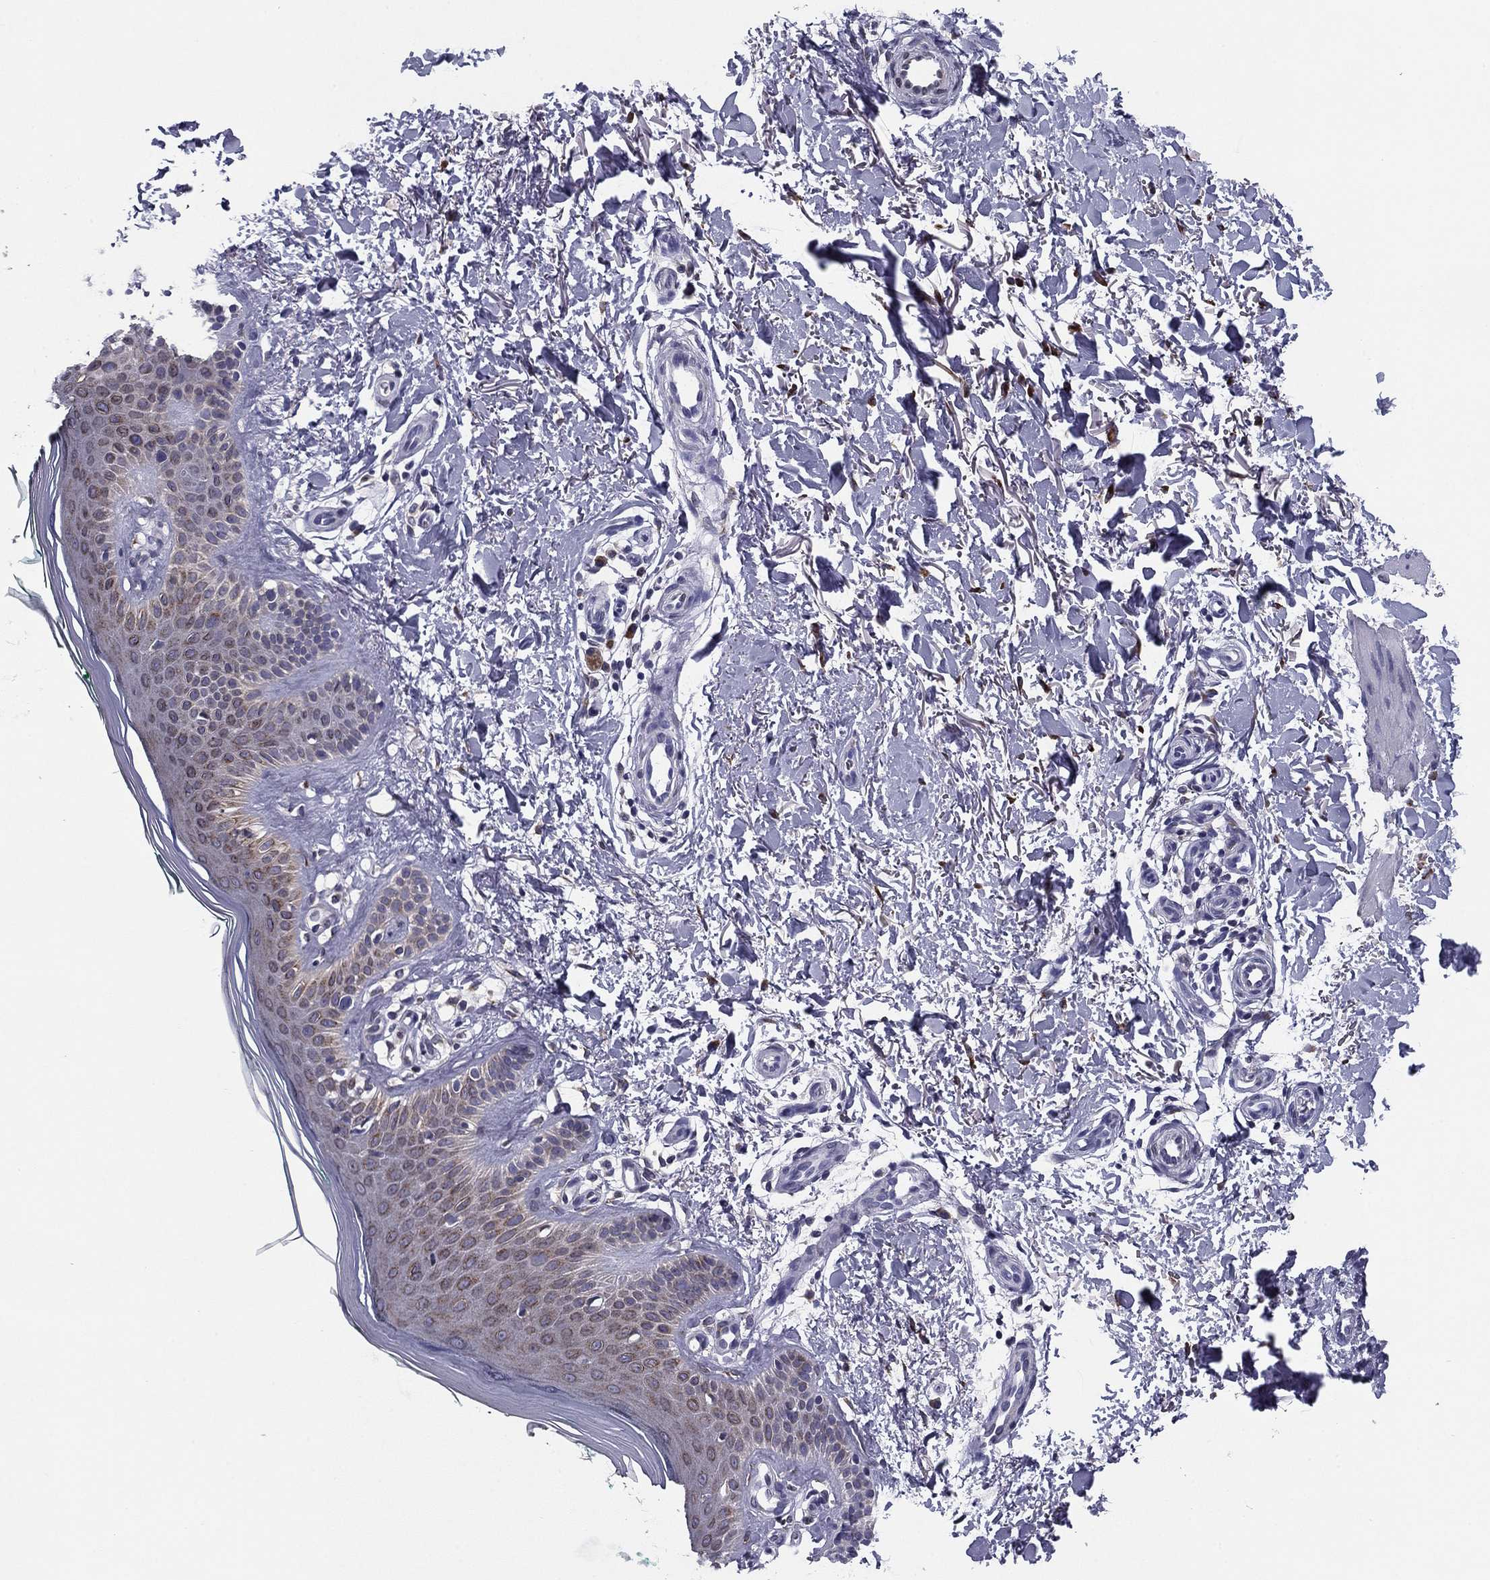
{"staining": {"intensity": "negative", "quantity": "none", "location": "none"}, "tissue": "skin", "cell_type": "Fibroblasts", "image_type": "normal", "snomed": [{"axis": "morphology", "description": "Normal tissue, NOS"}, {"axis": "morphology", "description": "Inflammation, NOS"}, {"axis": "morphology", "description": "Fibrosis, NOS"}, {"axis": "topography", "description": "Skin"}], "caption": "This is an IHC histopathology image of unremarkable human skin. There is no expression in fibroblasts.", "gene": "TMED3", "patient": {"sex": "male", "age": 71}}